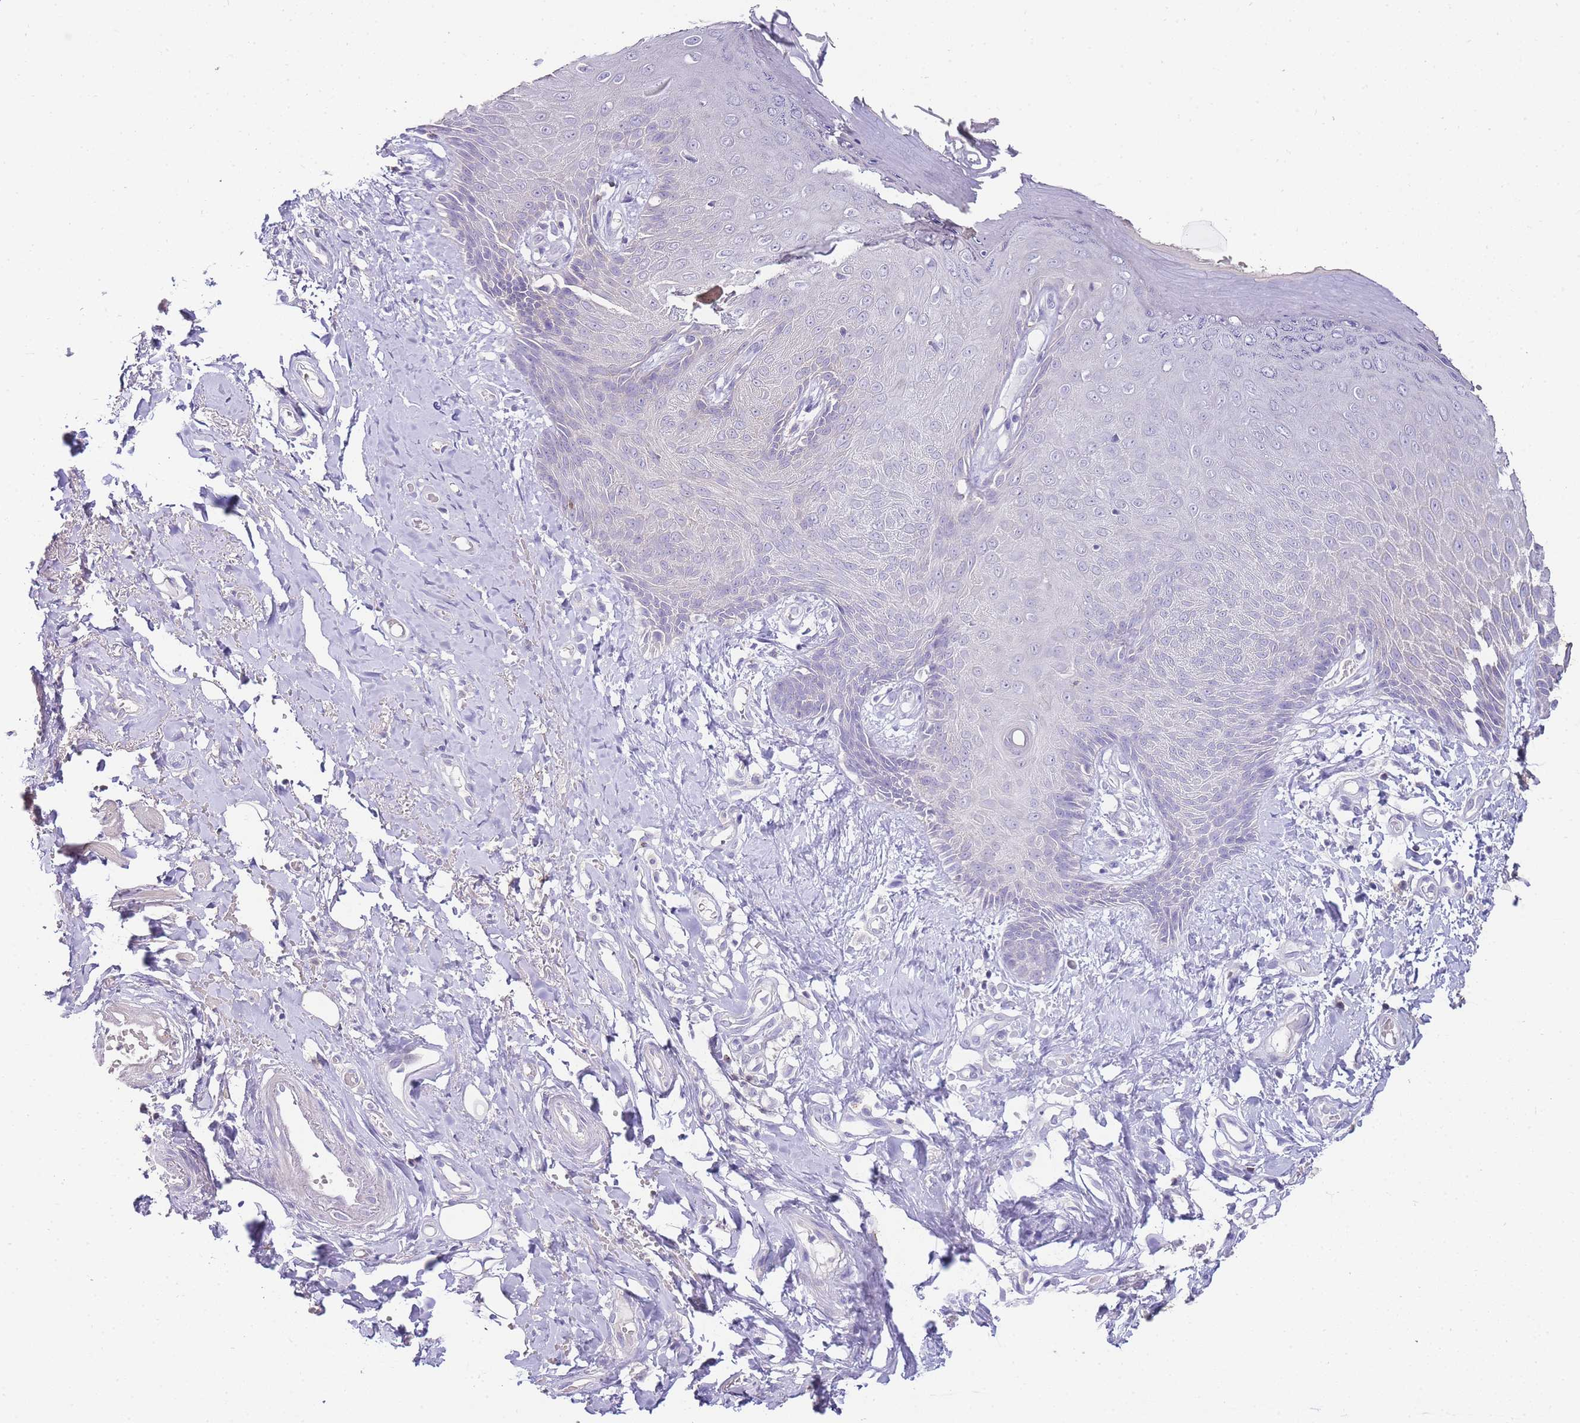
{"staining": {"intensity": "weak", "quantity": "<25%", "location": "cytoplasmic/membranous"}, "tissue": "skin", "cell_type": "Epidermal cells", "image_type": "normal", "snomed": [{"axis": "morphology", "description": "Normal tissue, NOS"}, {"axis": "topography", "description": "Anal"}], "caption": "Immunohistochemistry of unremarkable human skin demonstrates no staining in epidermal cells.", "gene": "DPP4", "patient": {"sex": "male", "age": 78}}